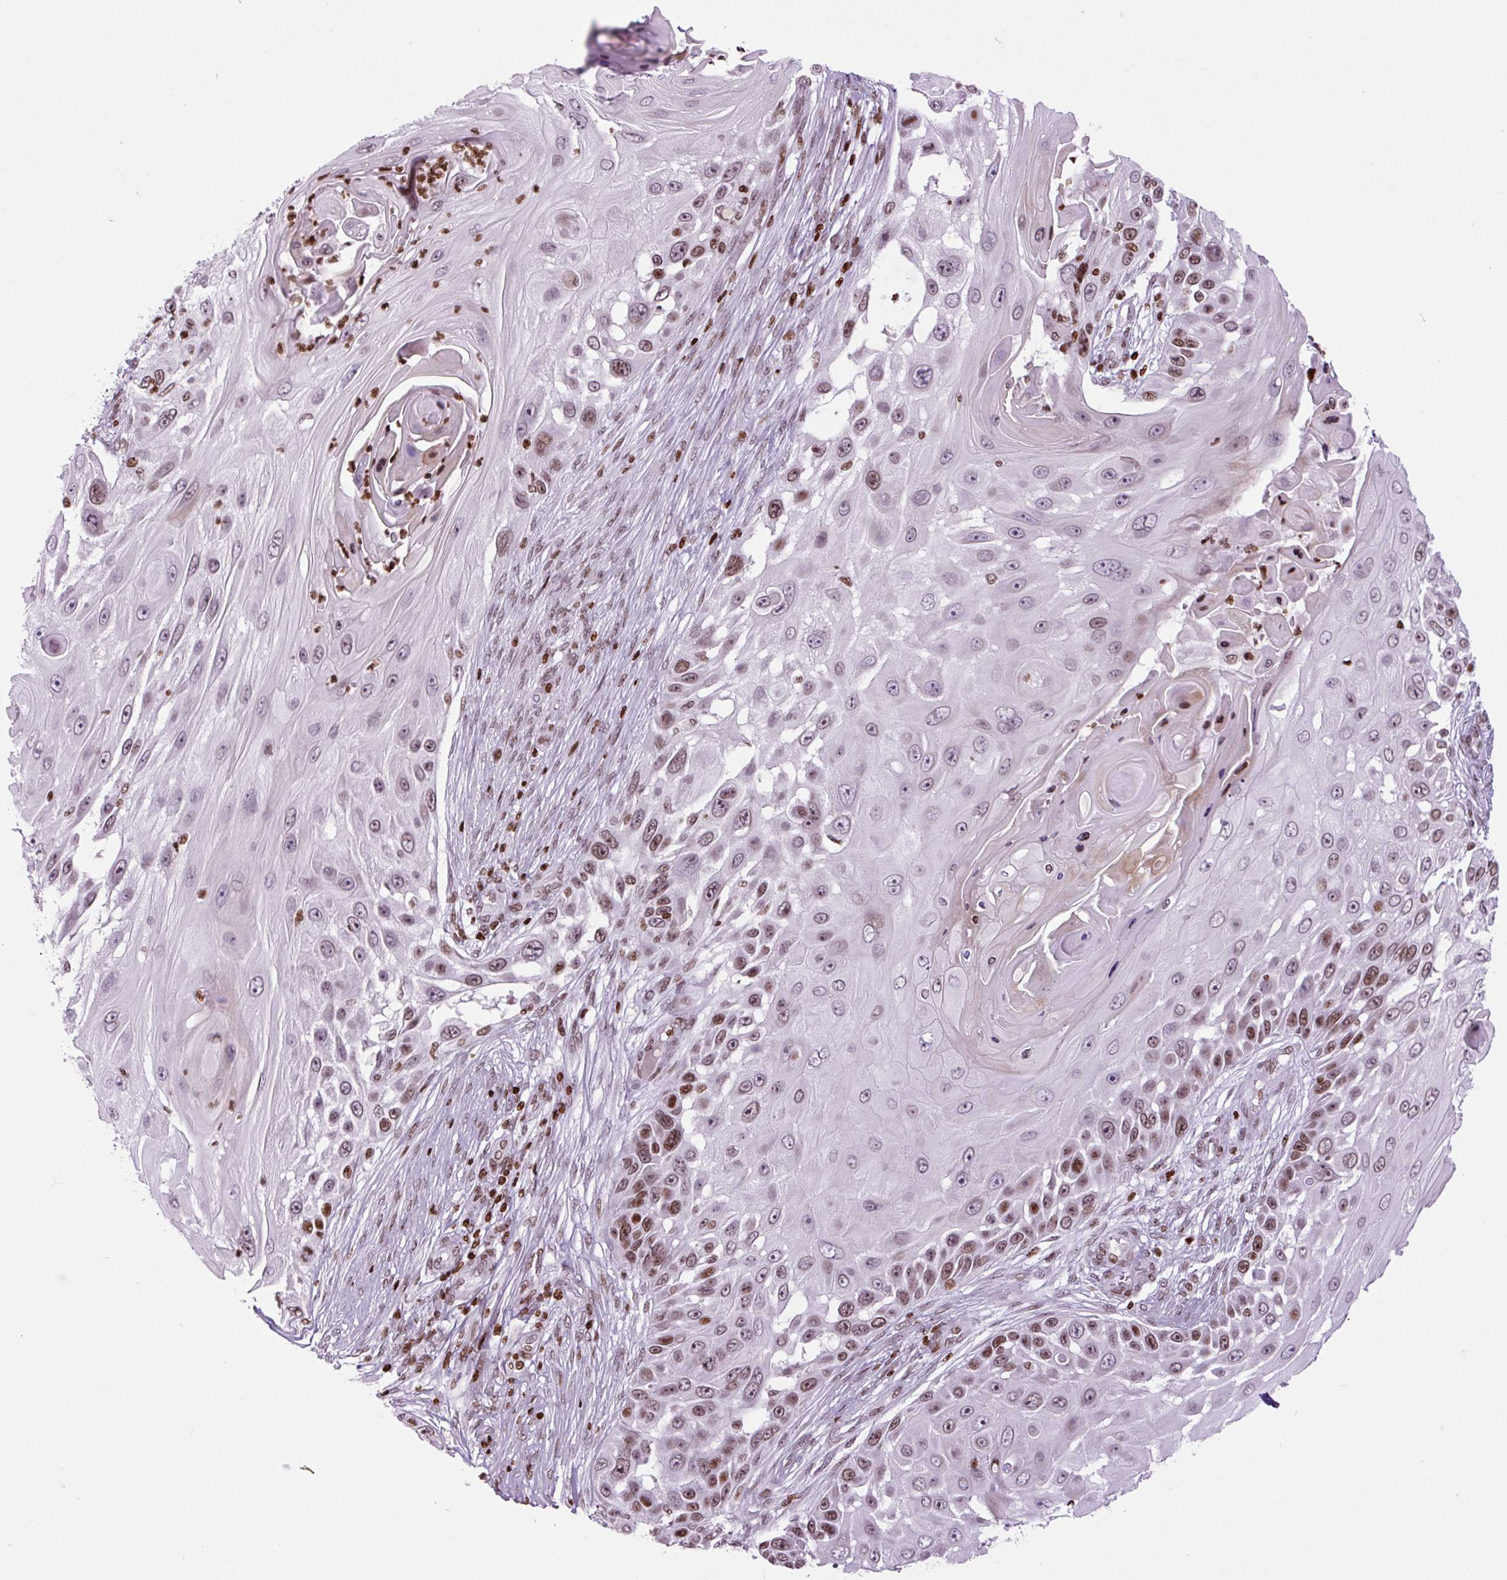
{"staining": {"intensity": "moderate", "quantity": "25%-75%", "location": "nuclear"}, "tissue": "skin cancer", "cell_type": "Tumor cells", "image_type": "cancer", "snomed": [{"axis": "morphology", "description": "Squamous cell carcinoma, NOS"}, {"axis": "topography", "description": "Skin"}], "caption": "Skin cancer (squamous cell carcinoma) tissue exhibits moderate nuclear expression in approximately 25%-75% of tumor cells, visualized by immunohistochemistry.", "gene": "H1-3", "patient": {"sex": "female", "age": 44}}